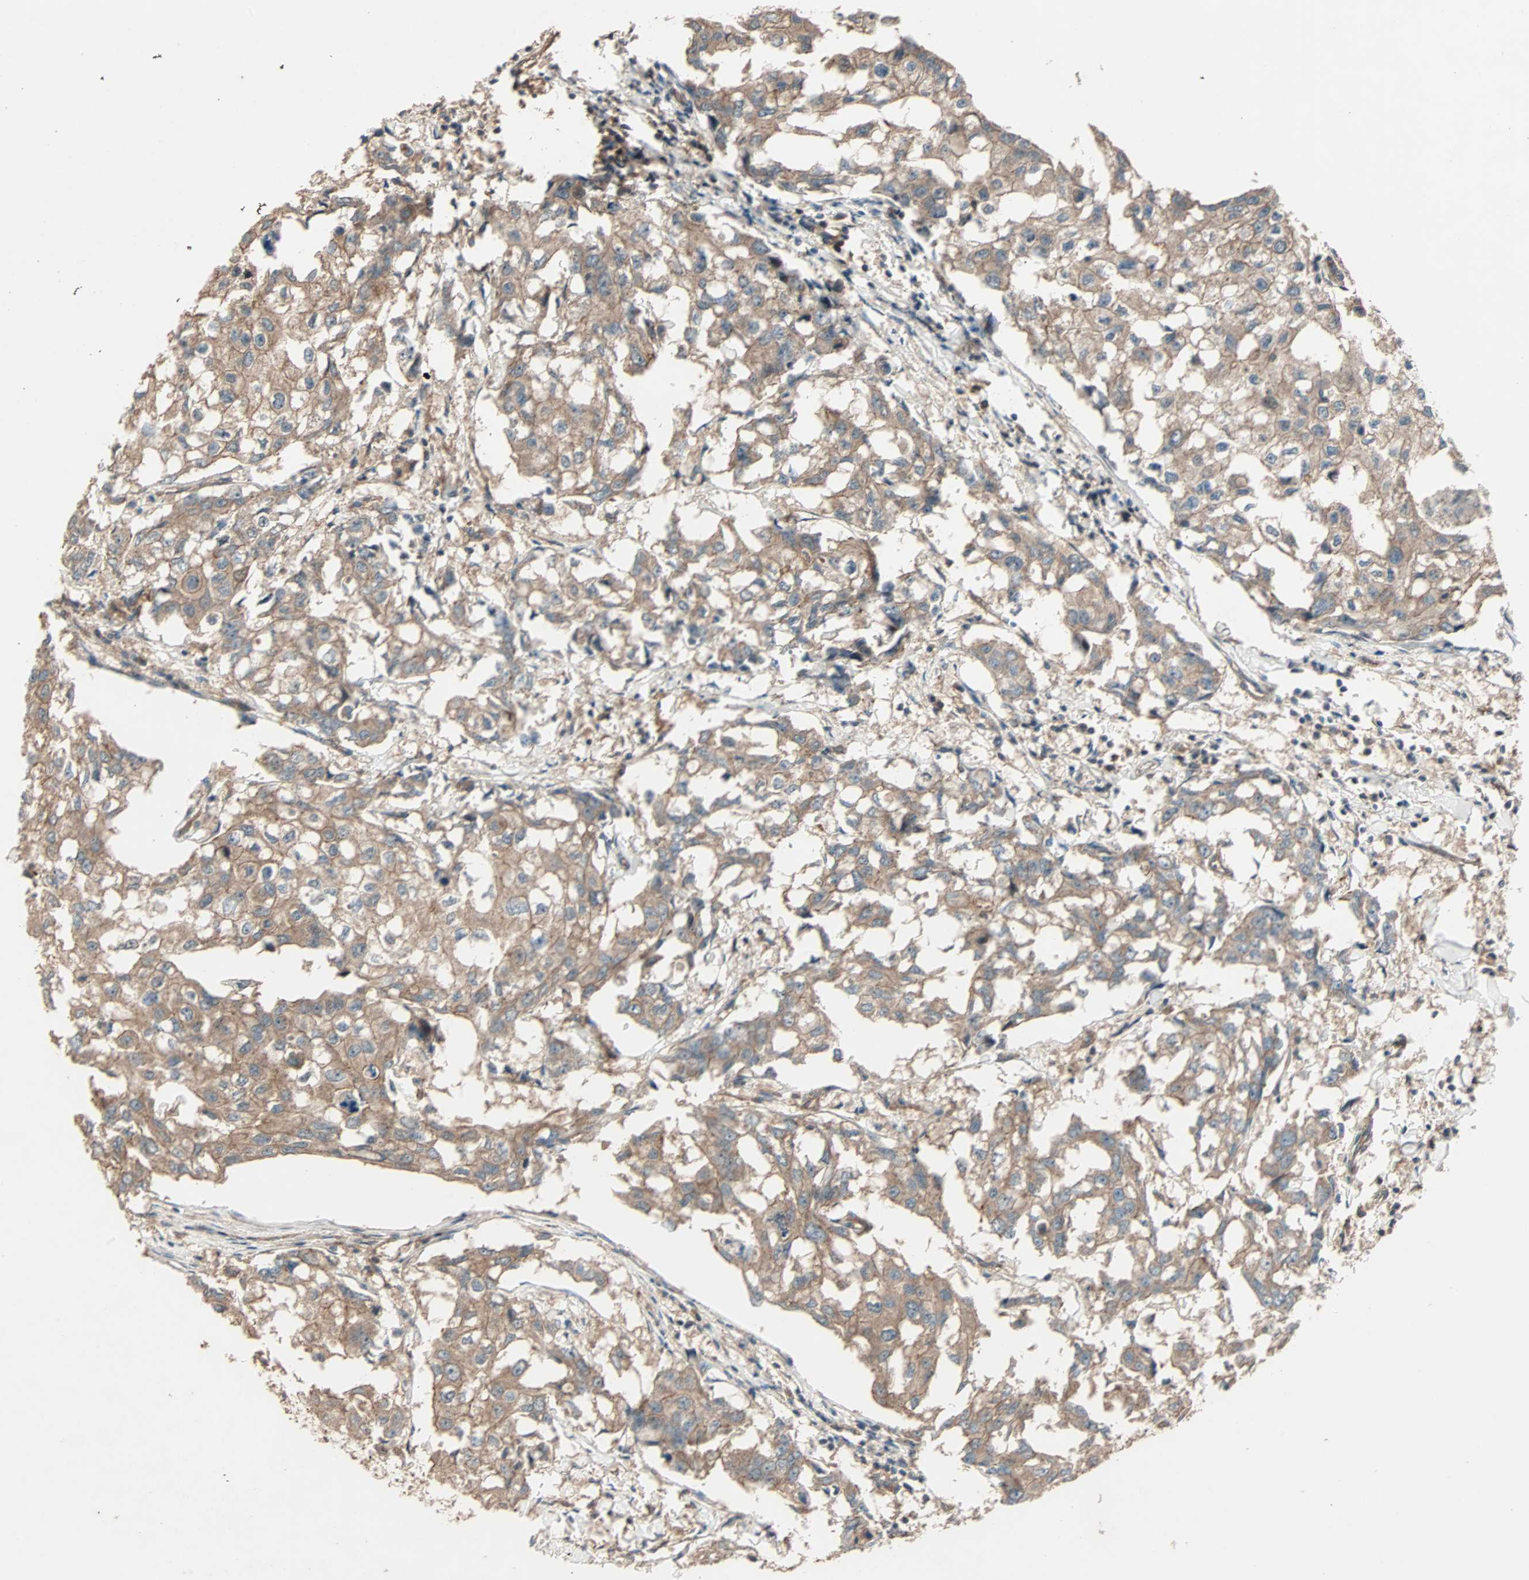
{"staining": {"intensity": "moderate", "quantity": ">75%", "location": "cytoplasmic/membranous"}, "tissue": "breast cancer", "cell_type": "Tumor cells", "image_type": "cancer", "snomed": [{"axis": "morphology", "description": "Duct carcinoma"}, {"axis": "topography", "description": "Breast"}], "caption": "The photomicrograph shows staining of breast cancer, revealing moderate cytoplasmic/membranous protein staining (brown color) within tumor cells. The protein of interest is shown in brown color, while the nuclei are stained blue.", "gene": "GCK", "patient": {"sex": "female", "age": 27}}